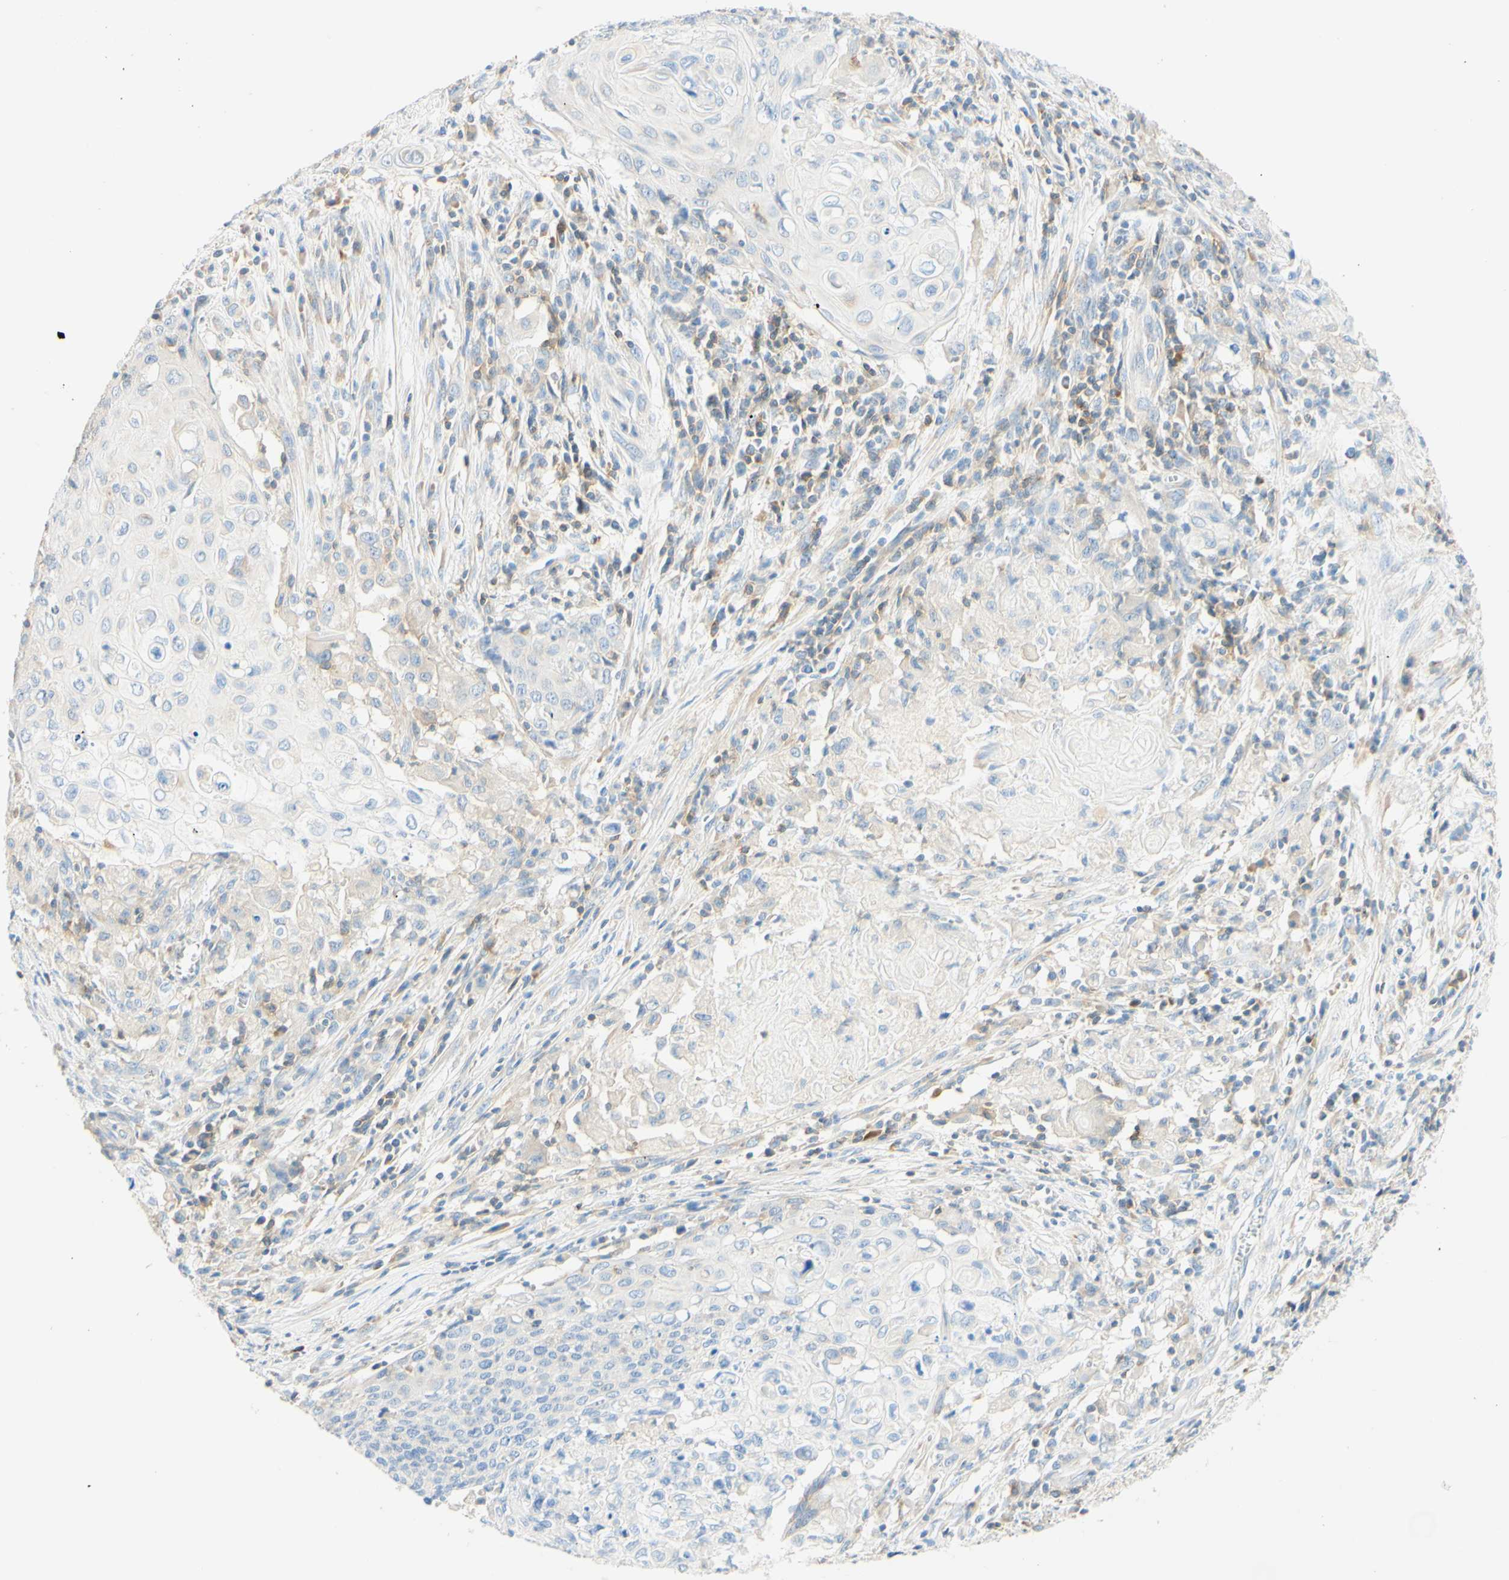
{"staining": {"intensity": "negative", "quantity": "none", "location": "none"}, "tissue": "cervical cancer", "cell_type": "Tumor cells", "image_type": "cancer", "snomed": [{"axis": "morphology", "description": "Squamous cell carcinoma, NOS"}, {"axis": "topography", "description": "Cervix"}], "caption": "This photomicrograph is of cervical cancer stained with immunohistochemistry (IHC) to label a protein in brown with the nuclei are counter-stained blue. There is no expression in tumor cells.", "gene": "LAT", "patient": {"sex": "female", "age": 39}}